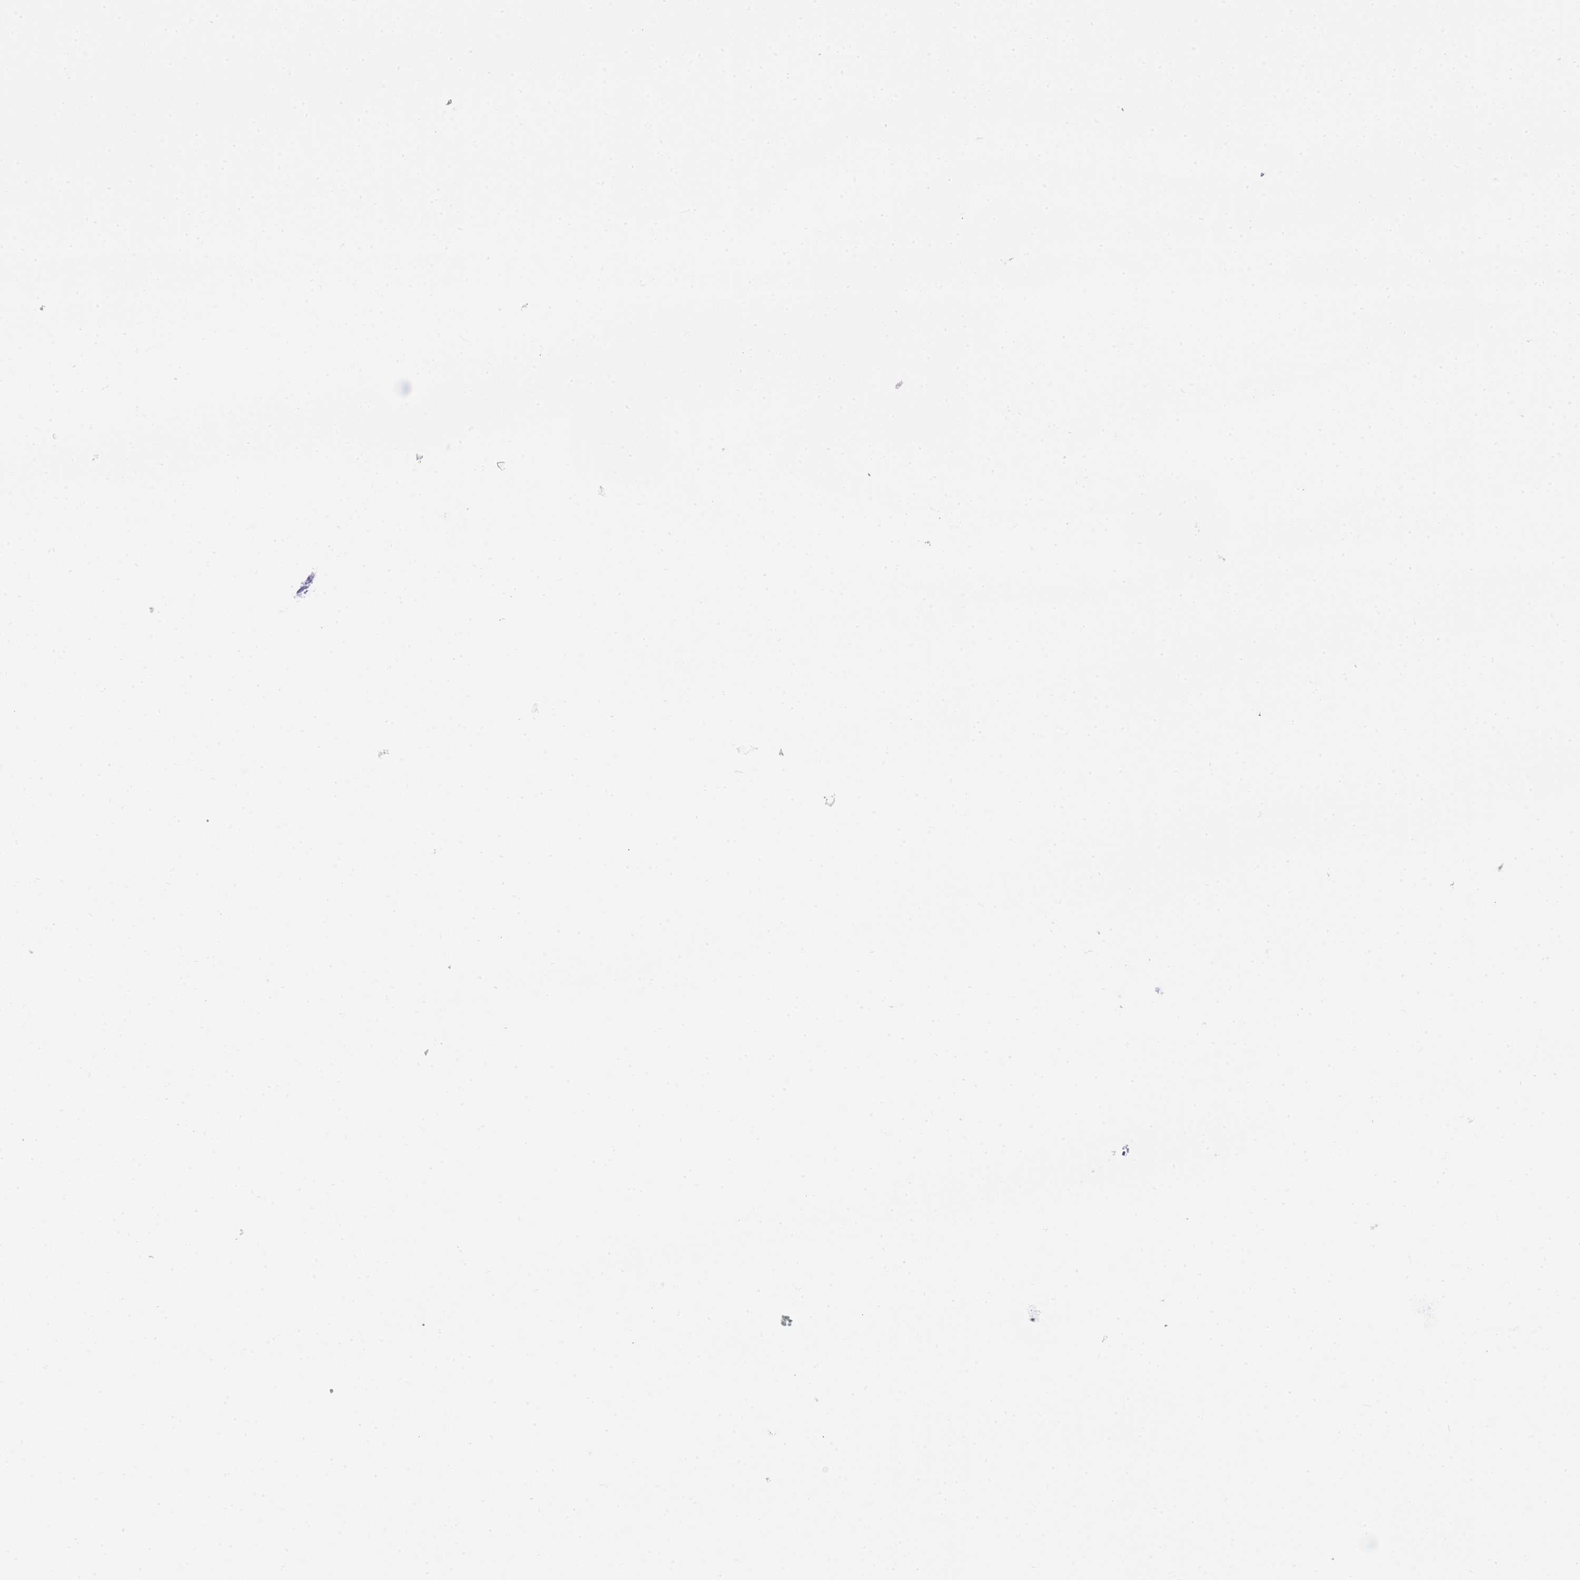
{"staining": {"intensity": "weak", "quantity": "25%-75%", "location": "cytoplasmic/membranous"}, "tissue": "oral mucosa", "cell_type": "Squamous epithelial cells", "image_type": "normal", "snomed": [{"axis": "morphology", "description": "Normal tissue, NOS"}, {"axis": "topography", "description": "Oral tissue"}], "caption": "The image reveals immunohistochemical staining of unremarkable oral mucosa. There is weak cytoplasmic/membranous positivity is identified in approximately 25%-75% of squamous epithelial cells. The protein of interest is stained brown, and the nuclei are stained in blue (DAB IHC with brightfield microscopy, high magnification).", "gene": "INS", "patient": {"sex": "male", "age": 74}}